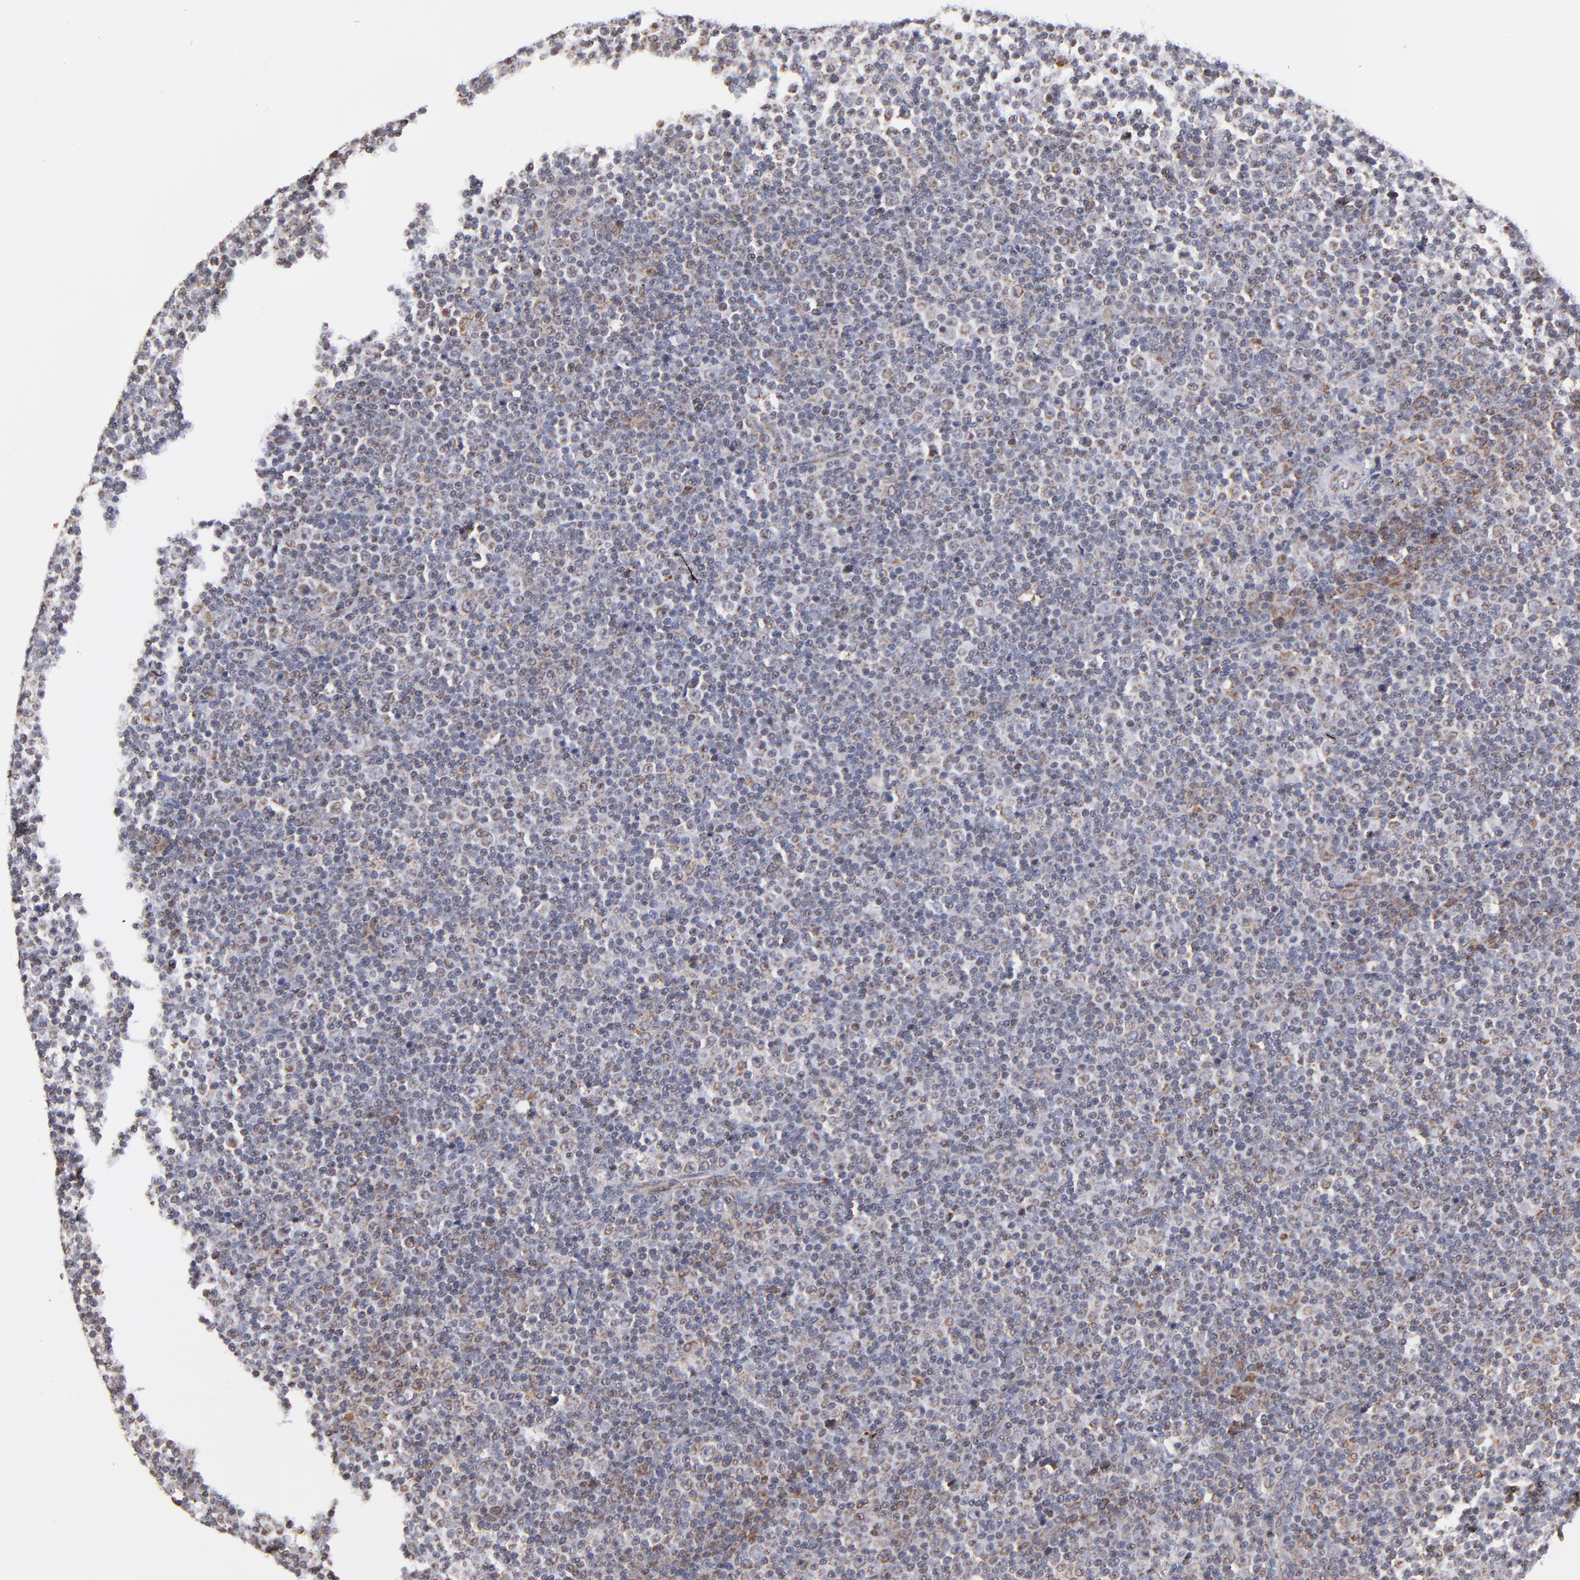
{"staining": {"intensity": "weak", "quantity": "<25%", "location": "cytoplasmic/membranous"}, "tissue": "lymphoma", "cell_type": "Tumor cells", "image_type": "cancer", "snomed": [{"axis": "morphology", "description": "Malignant lymphoma, non-Hodgkin's type, Low grade"}, {"axis": "topography", "description": "Lymph node"}], "caption": "Protein analysis of malignant lymphoma, non-Hodgkin's type (low-grade) demonstrates no significant positivity in tumor cells.", "gene": "MAP2K7", "patient": {"sex": "female", "age": 67}}